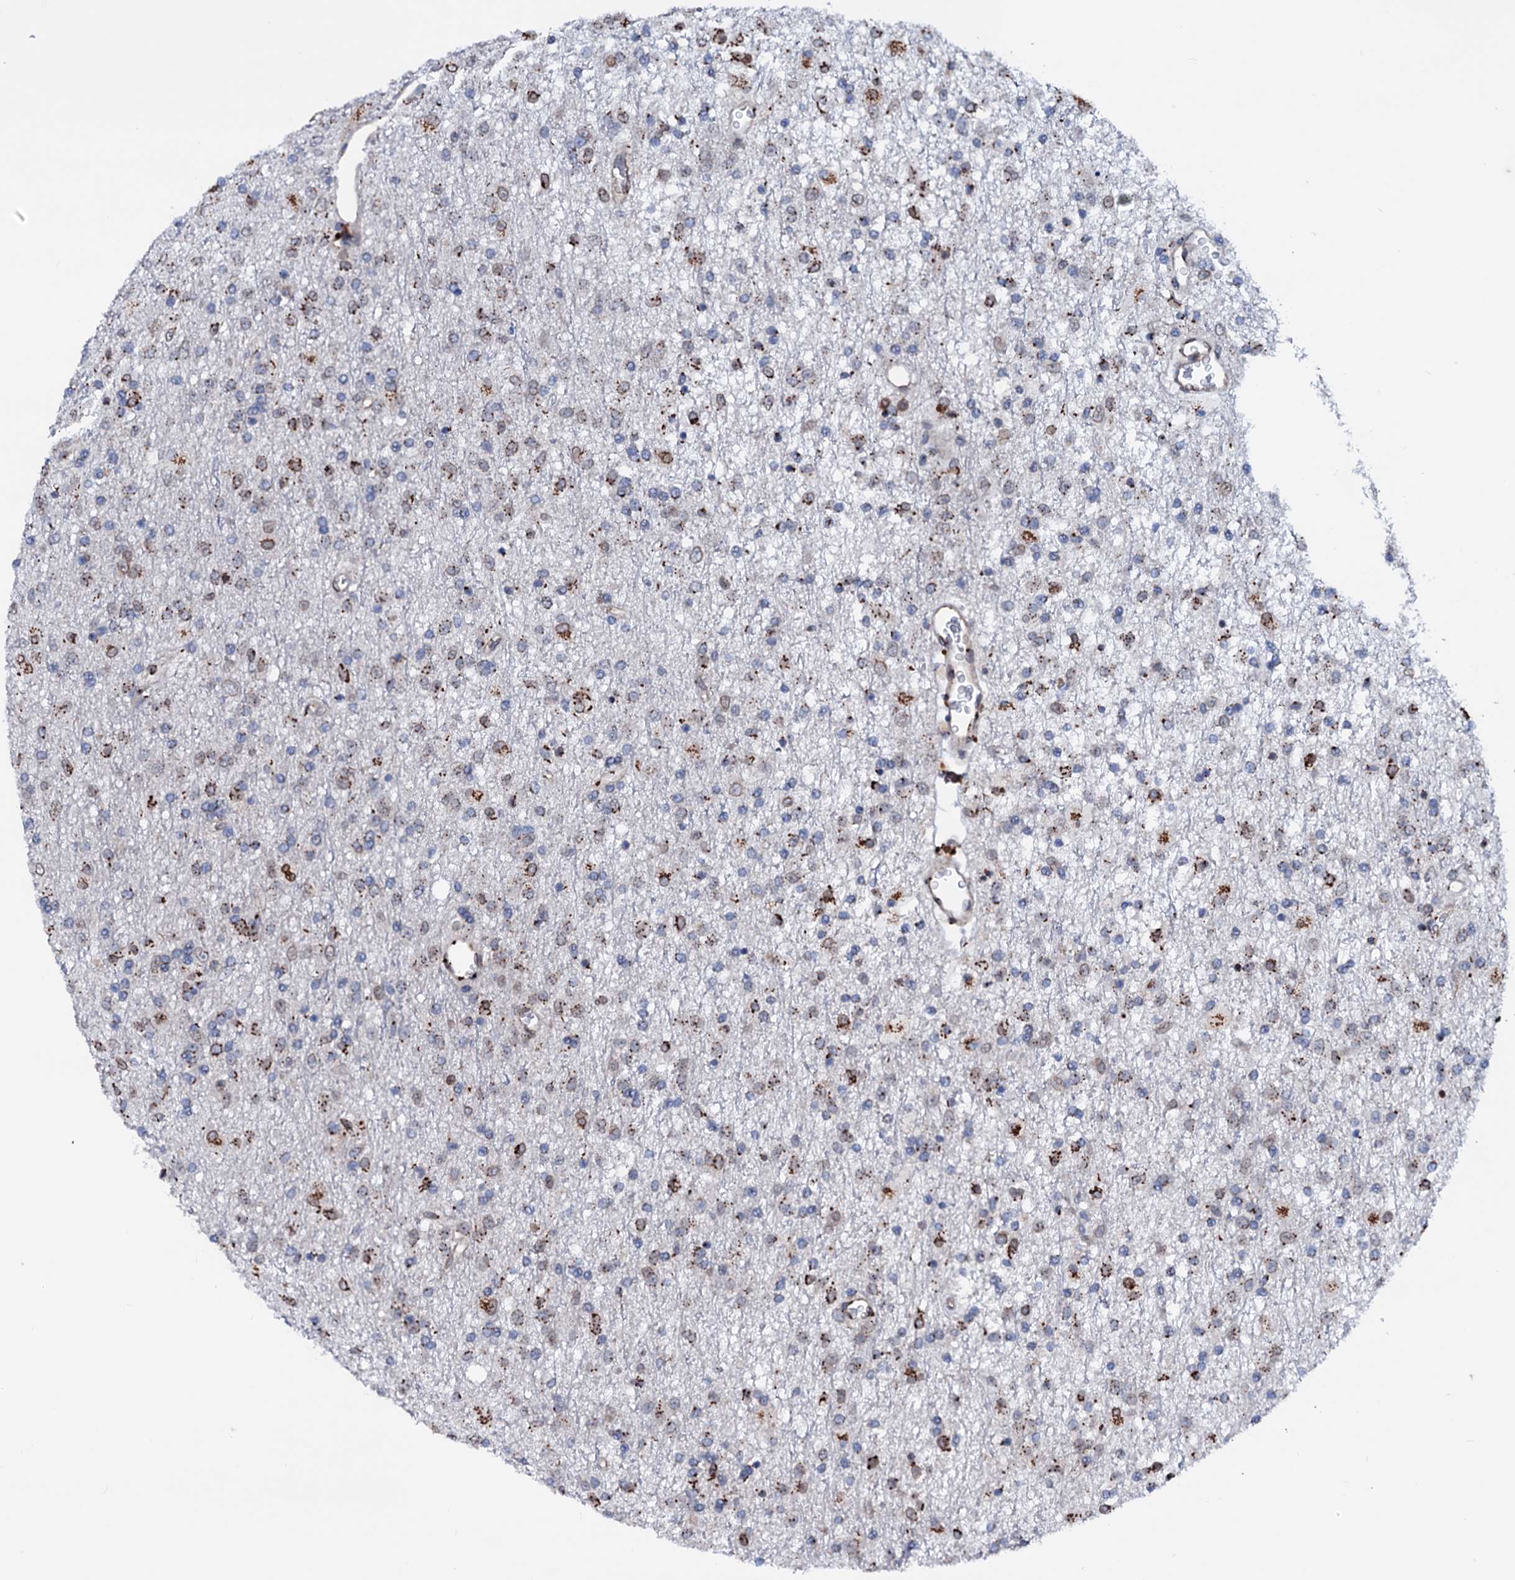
{"staining": {"intensity": "moderate", "quantity": "25%-75%", "location": "cytoplasmic/membranous"}, "tissue": "glioma", "cell_type": "Tumor cells", "image_type": "cancer", "snomed": [{"axis": "morphology", "description": "Glioma, malignant, Low grade"}, {"axis": "topography", "description": "Brain"}], "caption": "Human malignant glioma (low-grade) stained for a protein (brown) shows moderate cytoplasmic/membranous positive staining in about 25%-75% of tumor cells.", "gene": "TMCO3", "patient": {"sex": "male", "age": 65}}